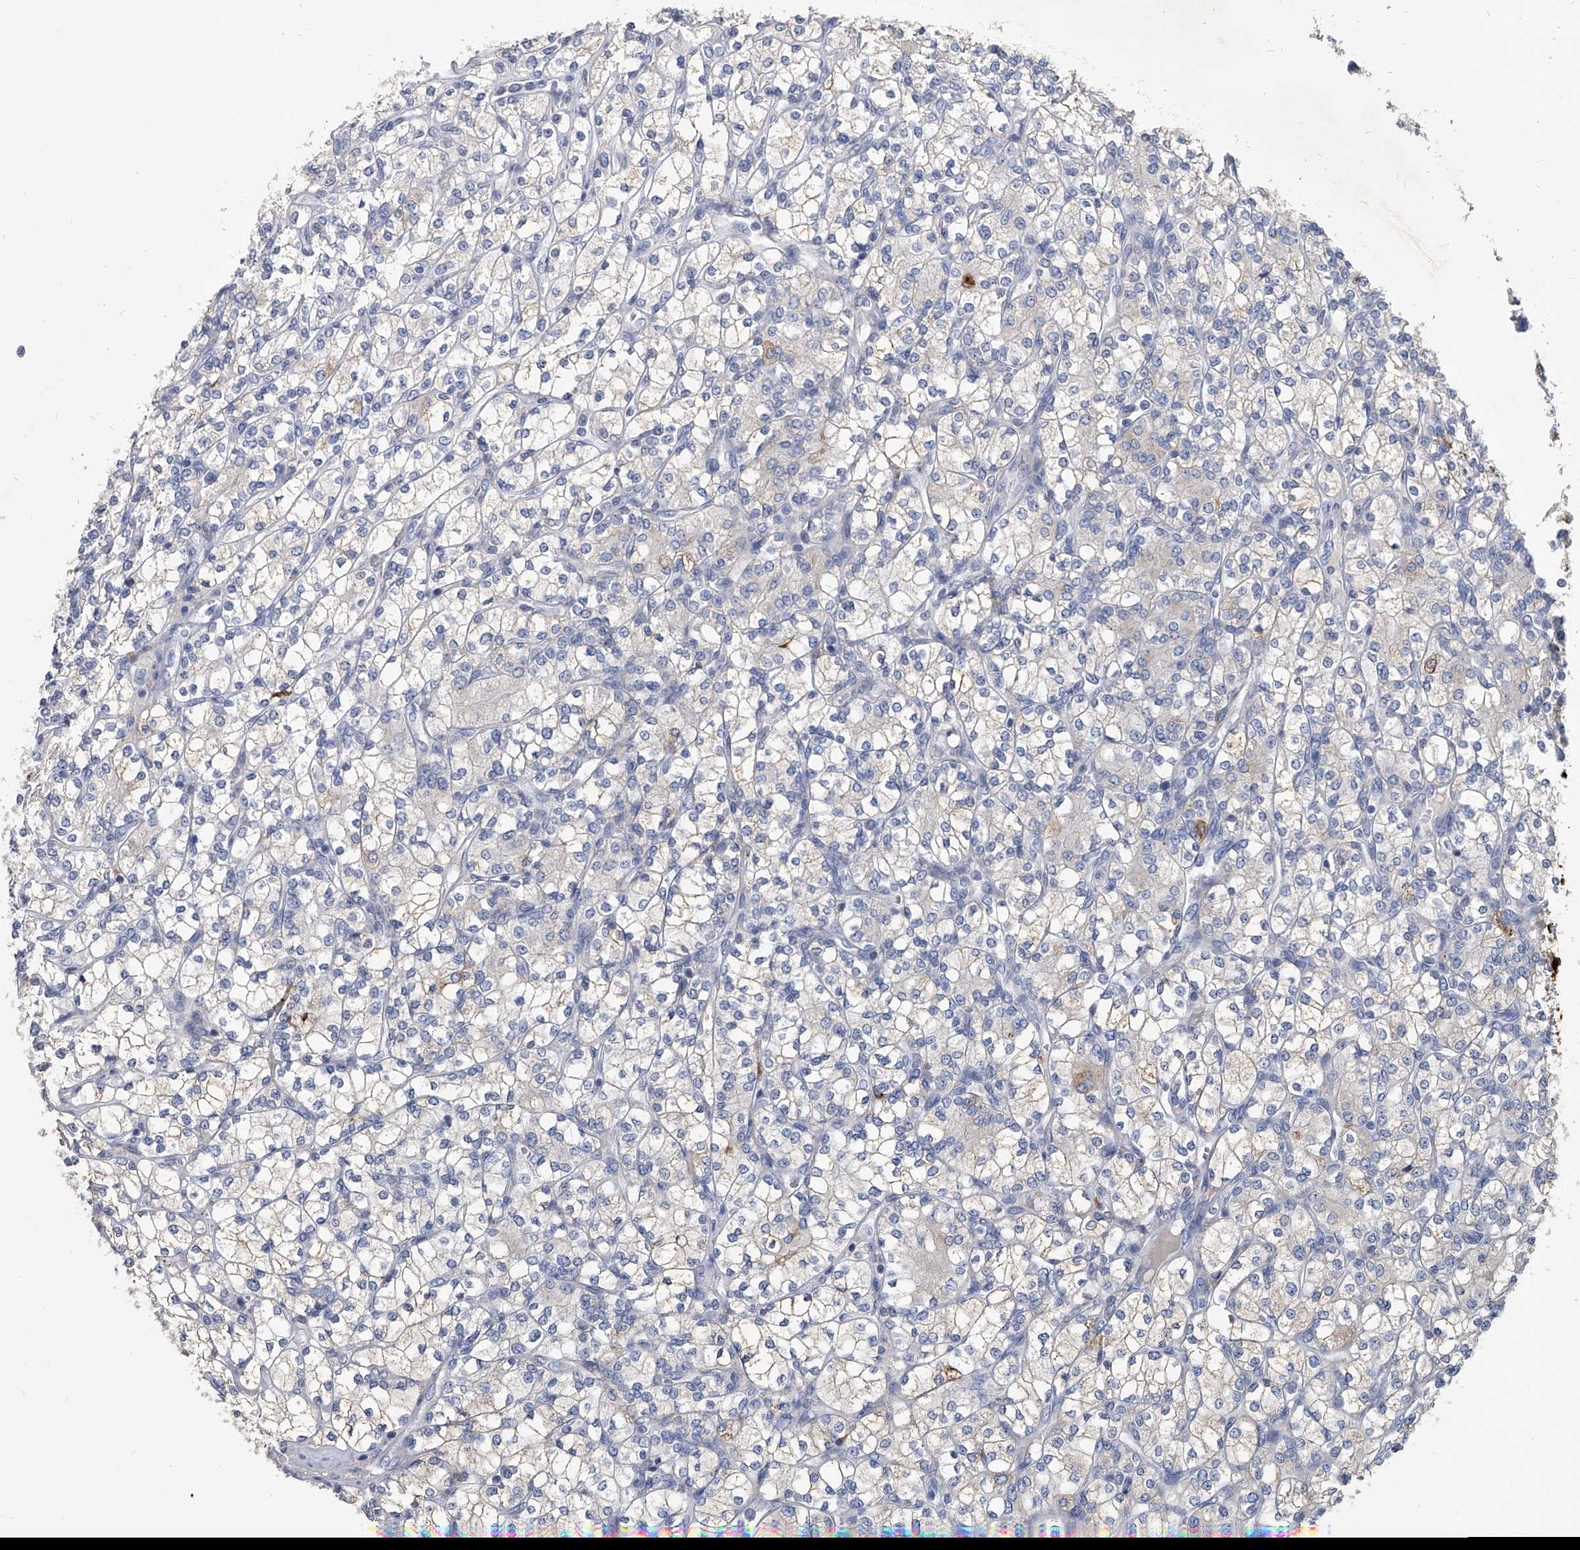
{"staining": {"intensity": "negative", "quantity": "none", "location": "none"}, "tissue": "renal cancer", "cell_type": "Tumor cells", "image_type": "cancer", "snomed": [{"axis": "morphology", "description": "Adenocarcinoma, NOS"}, {"axis": "topography", "description": "Kidney"}], "caption": "Adenocarcinoma (renal) was stained to show a protein in brown. There is no significant staining in tumor cells. (IHC, brightfield microscopy, high magnification).", "gene": "SPP1", "patient": {"sex": "male", "age": 77}}